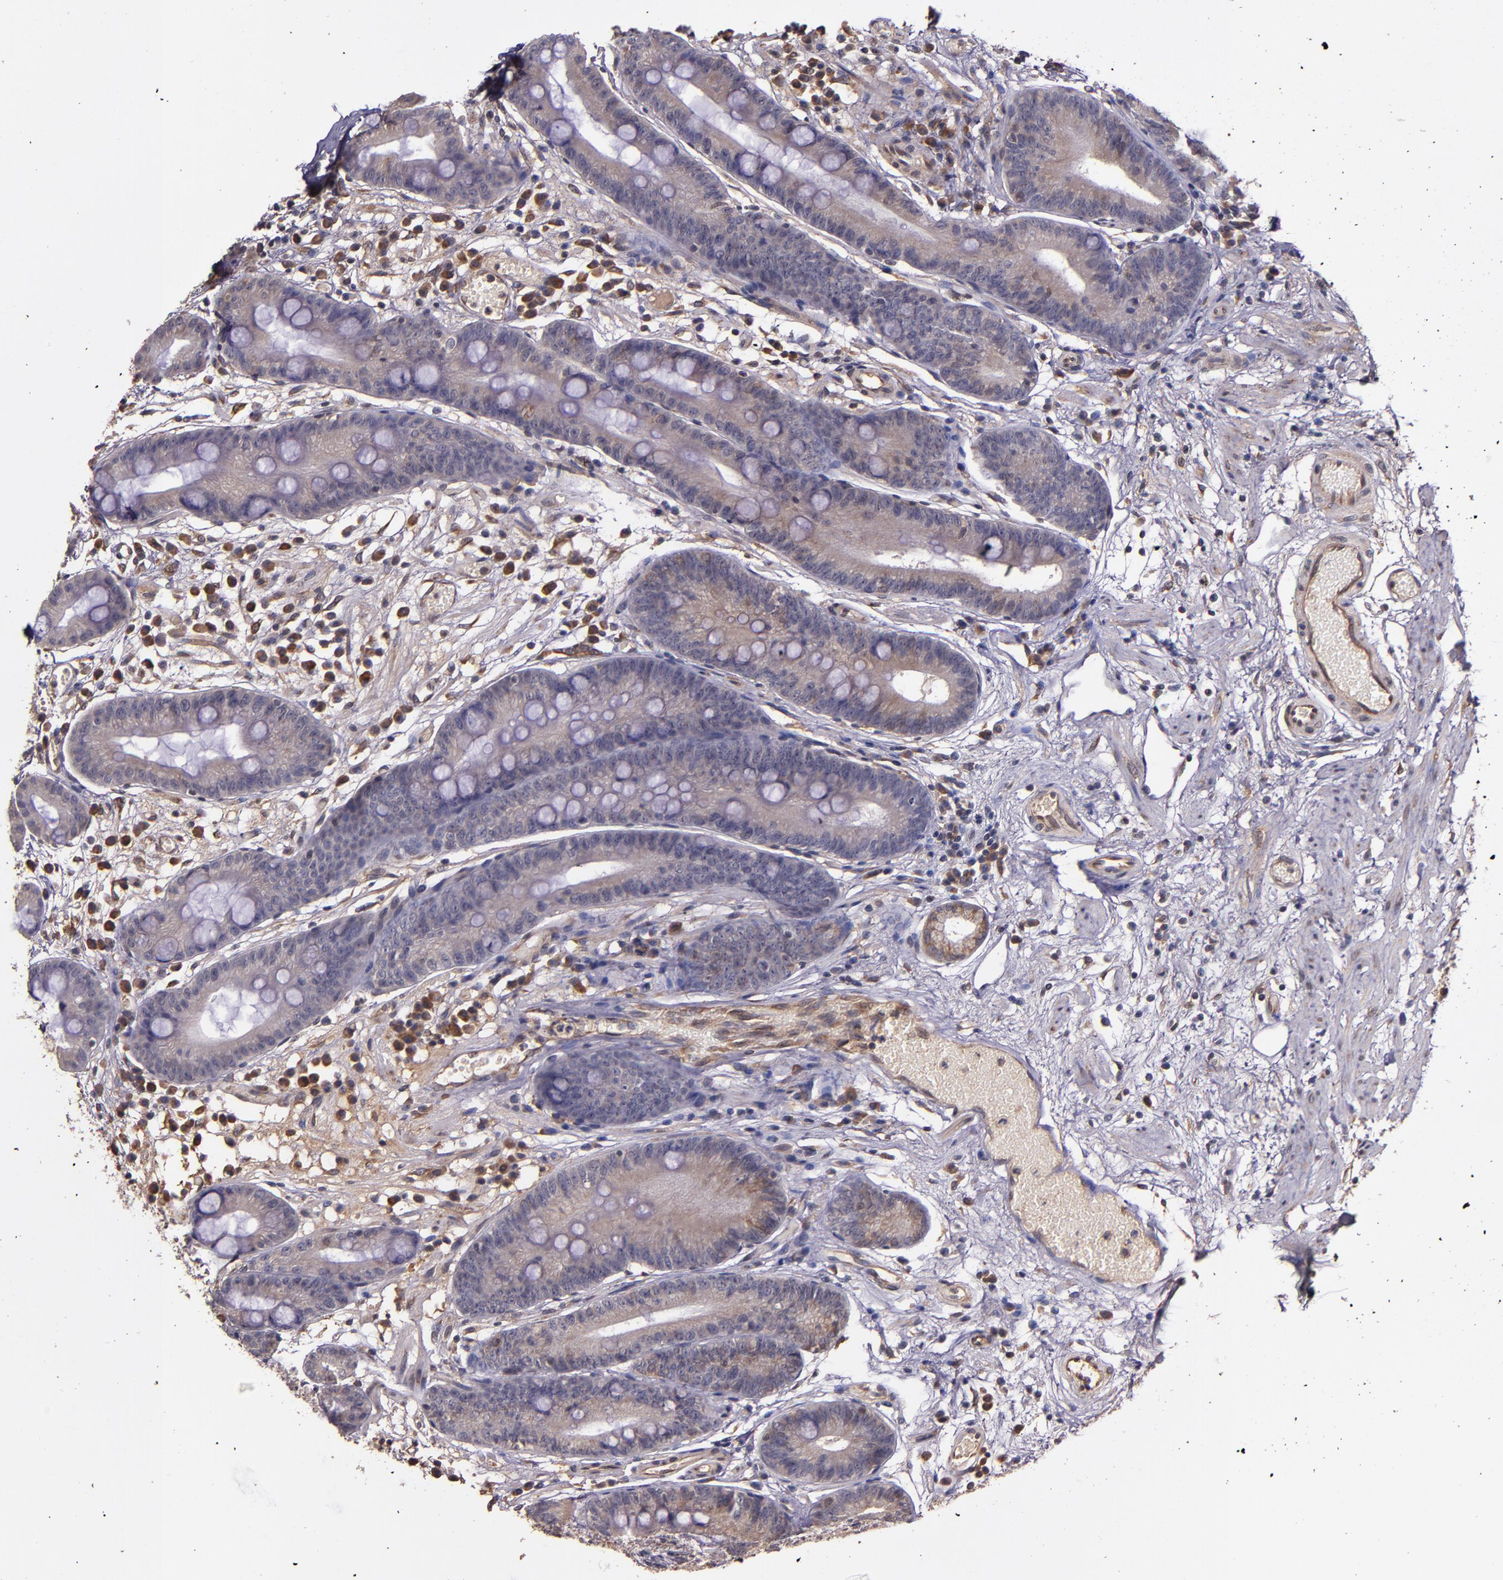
{"staining": {"intensity": "moderate", "quantity": "25%-75%", "location": "cytoplasmic/membranous"}, "tissue": "stomach", "cell_type": "Glandular cells", "image_type": "normal", "snomed": [{"axis": "morphology", "description": "Normal tissue, NOS"}, {"axis": "morphology", "description": "Inflammation, NOS"}, {"axis": "topography", "description": "Stomach, lower"}], "caption": "Moderate cytoplasmic/membranous positivity is seen in about 25%-75% of glandular cells in unremarkable stomach. Using DAB (brown) and hematoxylin (blue) stains, captured at high magnification using brightfield microscopy.", "gene": "PRAF2", "patient": {"sex": "male", "age": 59}}